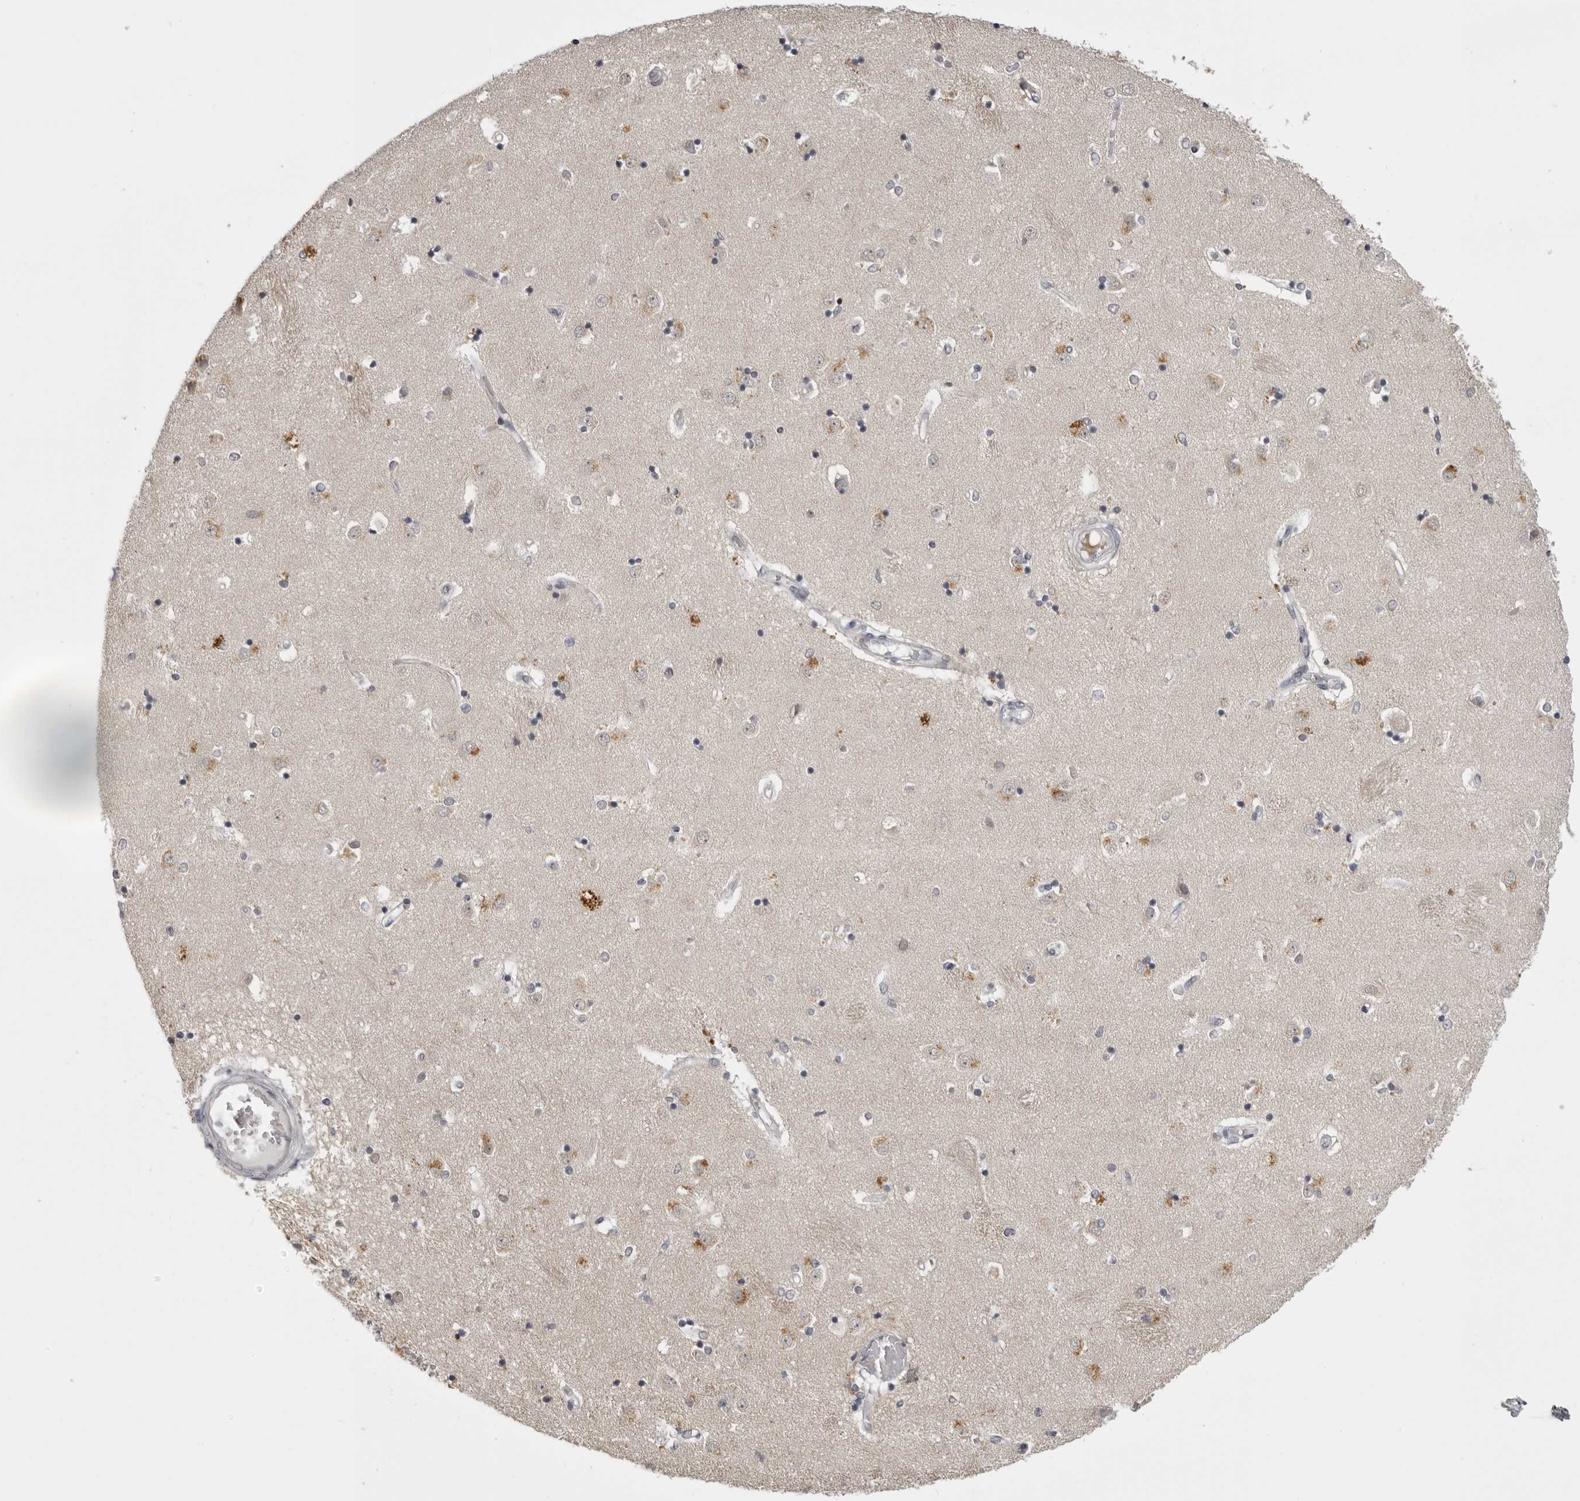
{"staining": {"intensity": "moderate", "quantity": "<25%", "location": "cytoplasmic/membranous"}, "tissue": "caudate", "cell_type": "Glial cells", "image_type": "normal", "snomed": [{"axis": "morphology", "description": "Normal tissue, NOS"}, {"axis": "topography", "description": "Lateral ventricle wall"}], "caption": "About <25% of glial cells in normal human caudate exhibit moderate cytoplasmic/membranous protein positivity as visualized by brown immunohistochemical staining.", "gene": "EPHA10", "patient": {"sex": "male", "age": 45}}